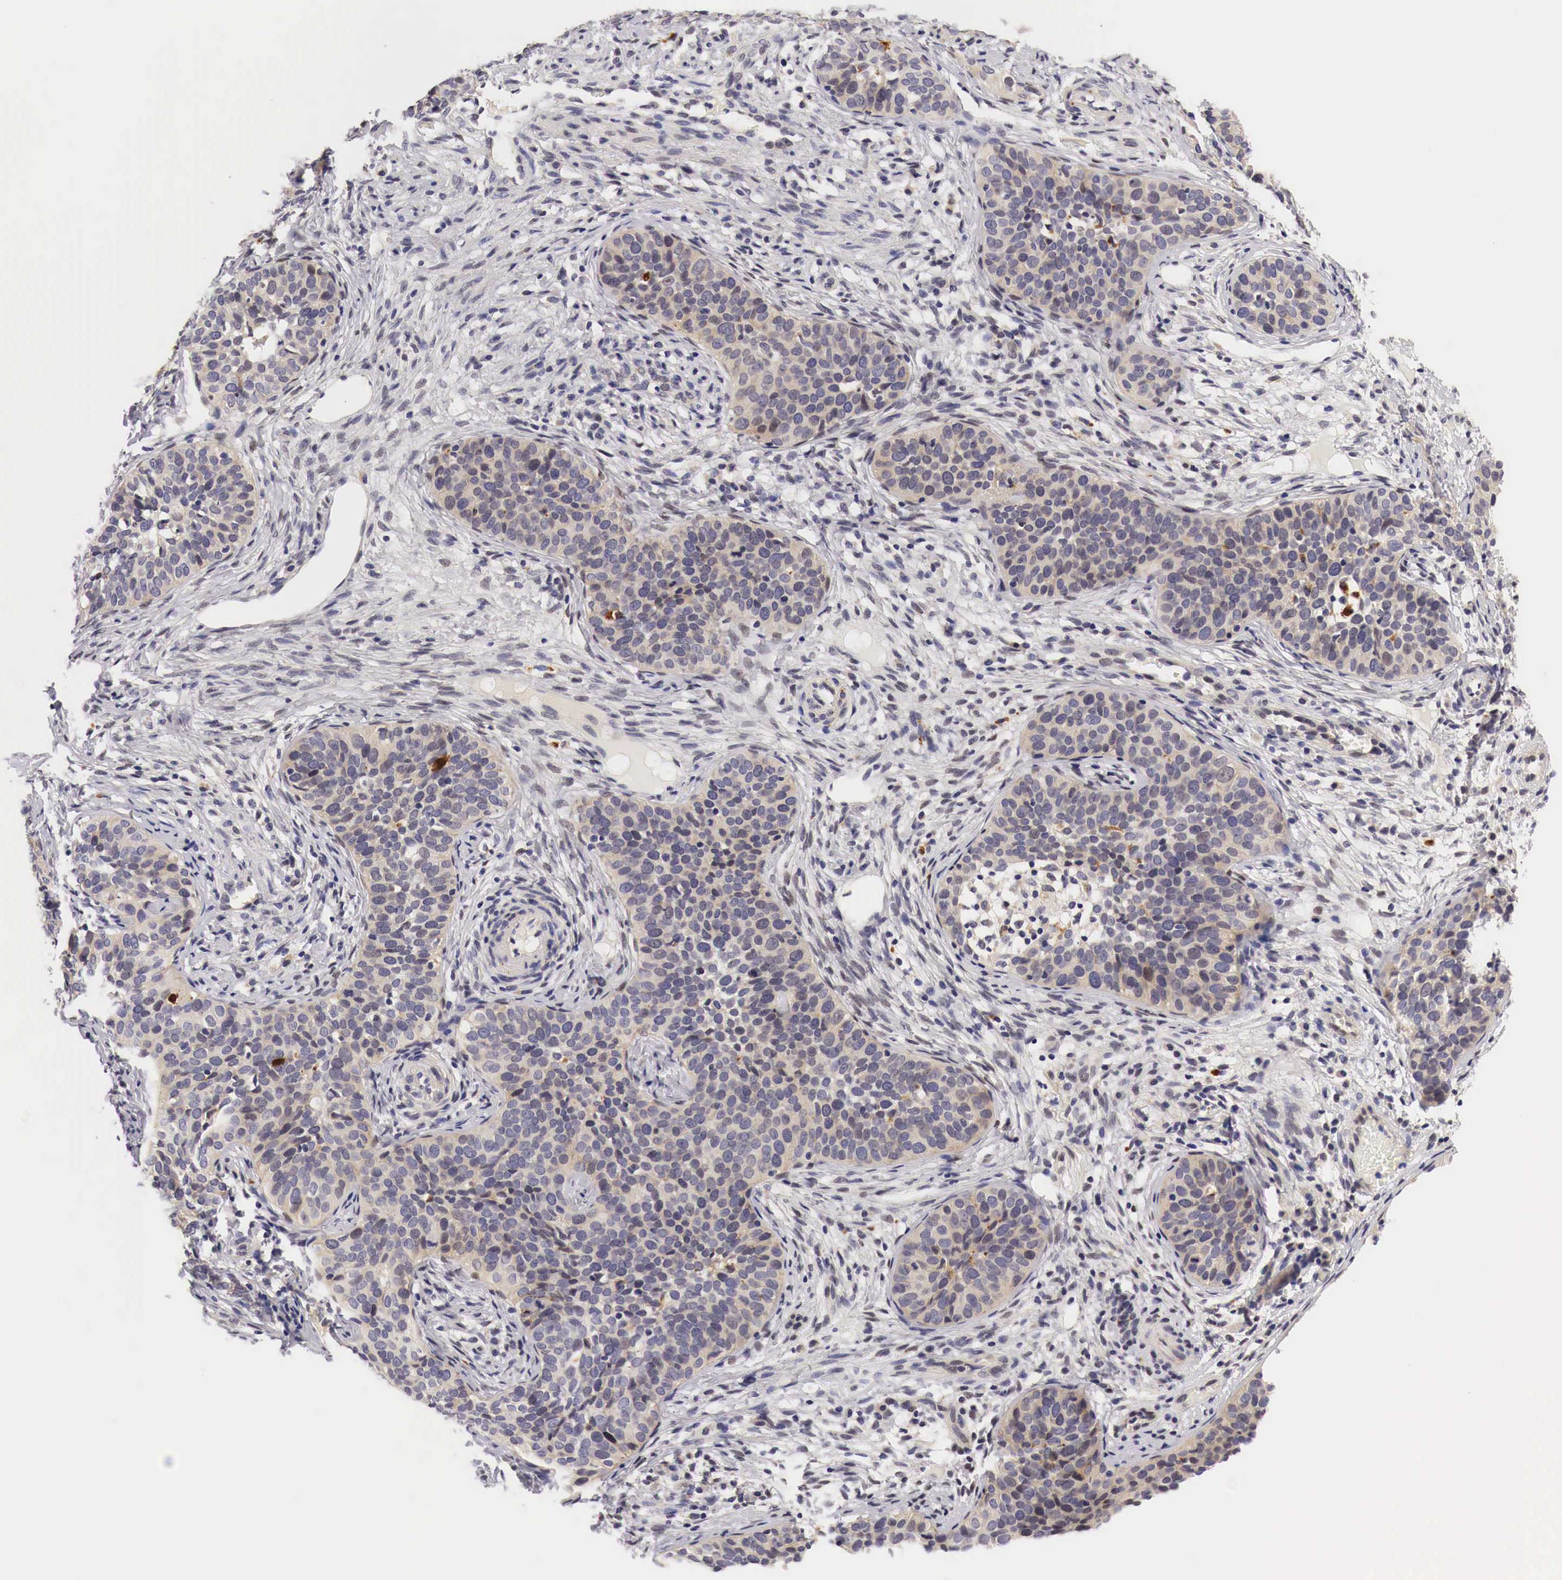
{"staining": {"intensity": "negative", "quantity": "none", "location": "none"}, "tissue": "cervical cancer", "cell_type": "Tumor cells", "image_type": "cancer", "snomed": [{"axis": "morphology", "description": "Squamous cell carcinoma, NOS"}, {"axis": "topography", "description": "Cervix"}], "caption": "Immunohistochemistry micrograph of human cervical cancer (squamous cell carcinoma) stained for a protein (brown), which shows no staining in tumor cells.", "gene": "CASP3", "patient": {"sex": "female", "age": 31}}